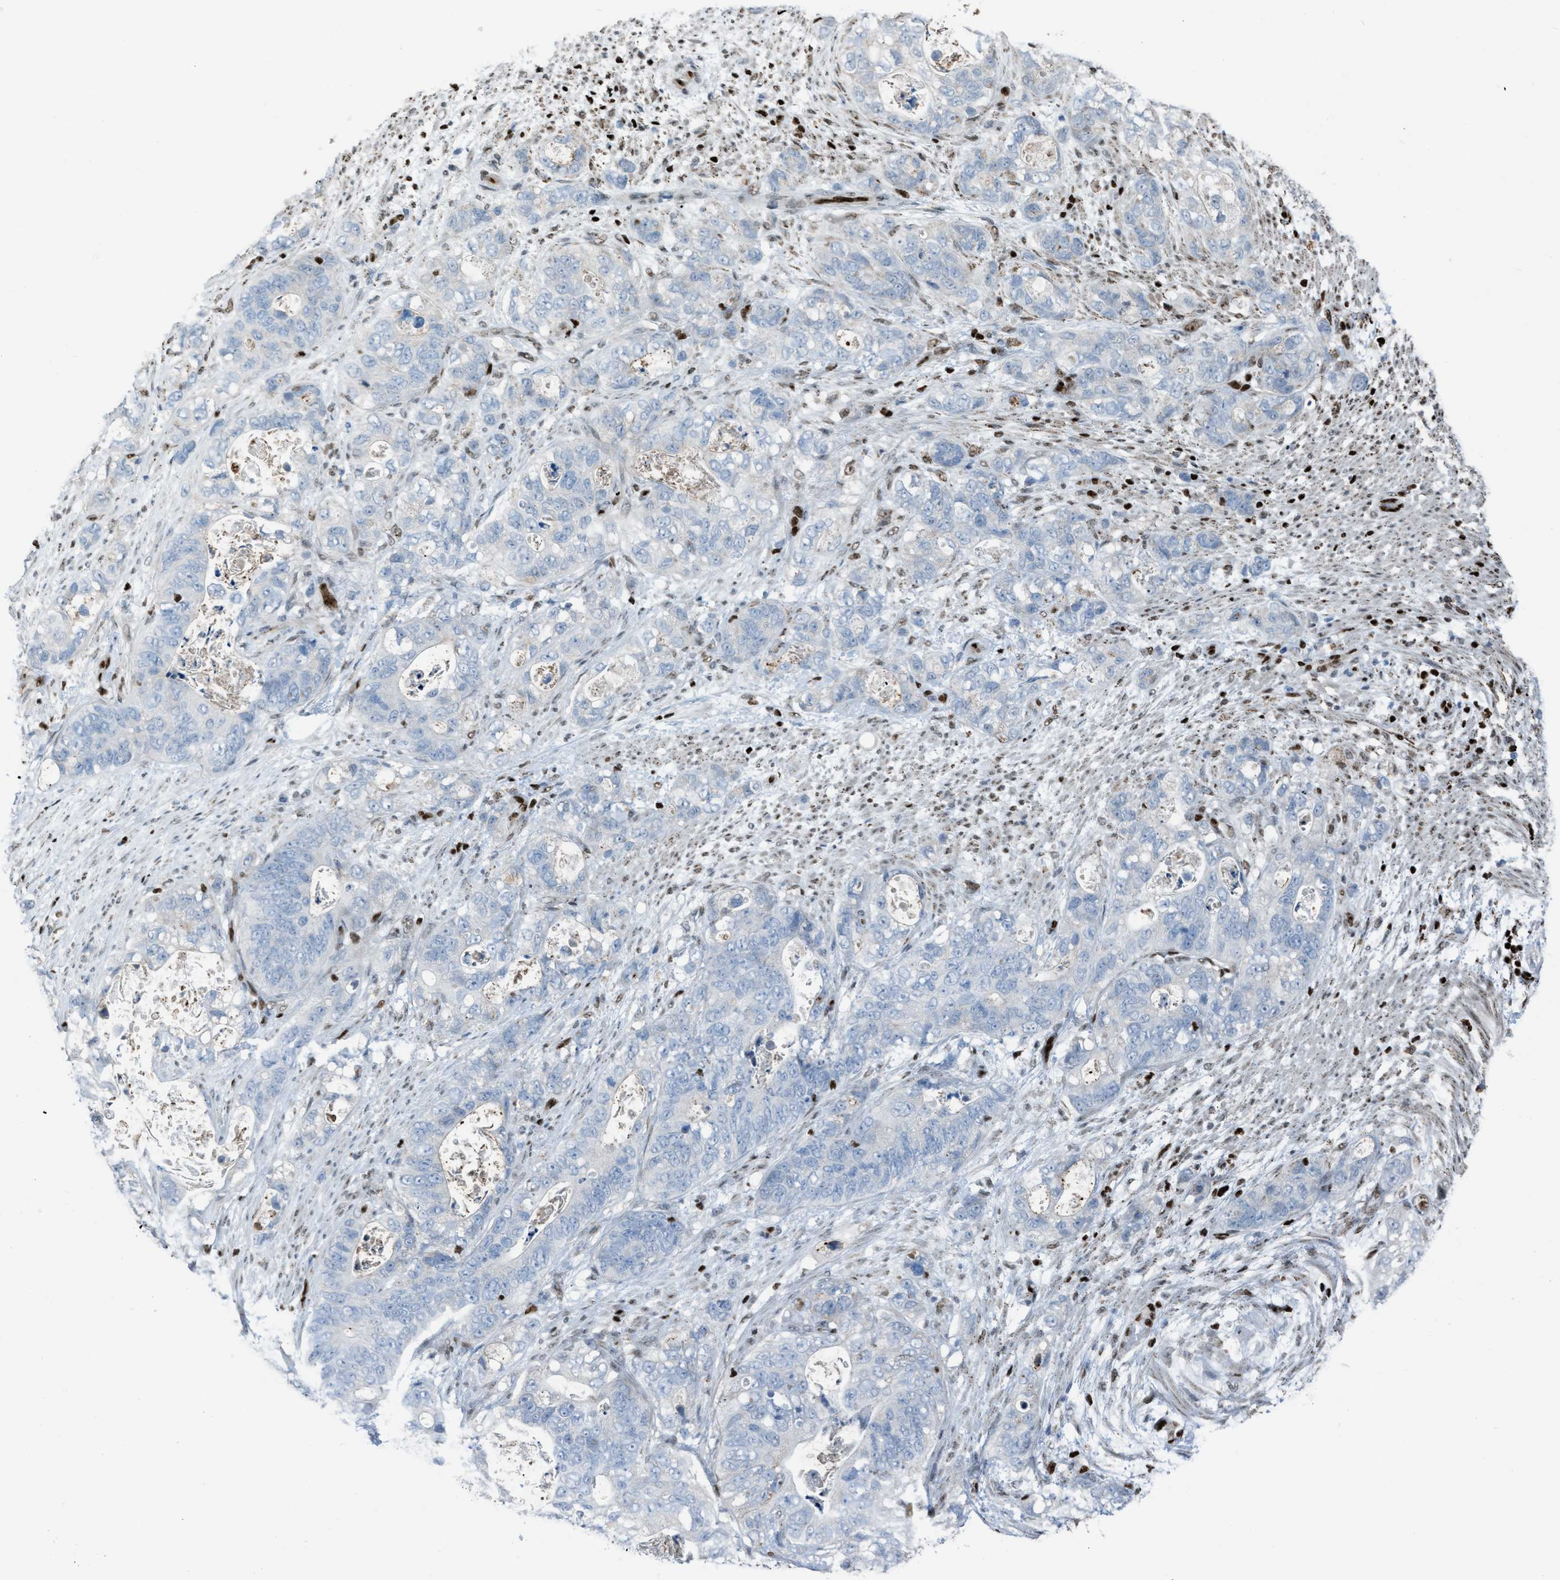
{"staining": {"intensity": "negative", "quantity": "none", "location": "none"}, "tissue": "stomach cancer", "cell_type": "Tumor cells", "image_type": "cancer", "snomed": [{"axis": "morphology", "description": "Normal tissue, NOS"}, {"axis": "morphology", "description": "Adenocarcinoma, NOS"}, {"axis": "topography", "description": "Stomach"}], "caption": "IHC of human adenocarcinoma (stomach) displays no positivity in tumor cells. (DAB IHC visualized using brightfield microscopy, high magnification).", "gene": "SLFN5", "patient": {"sex": "female", "age": 89}}